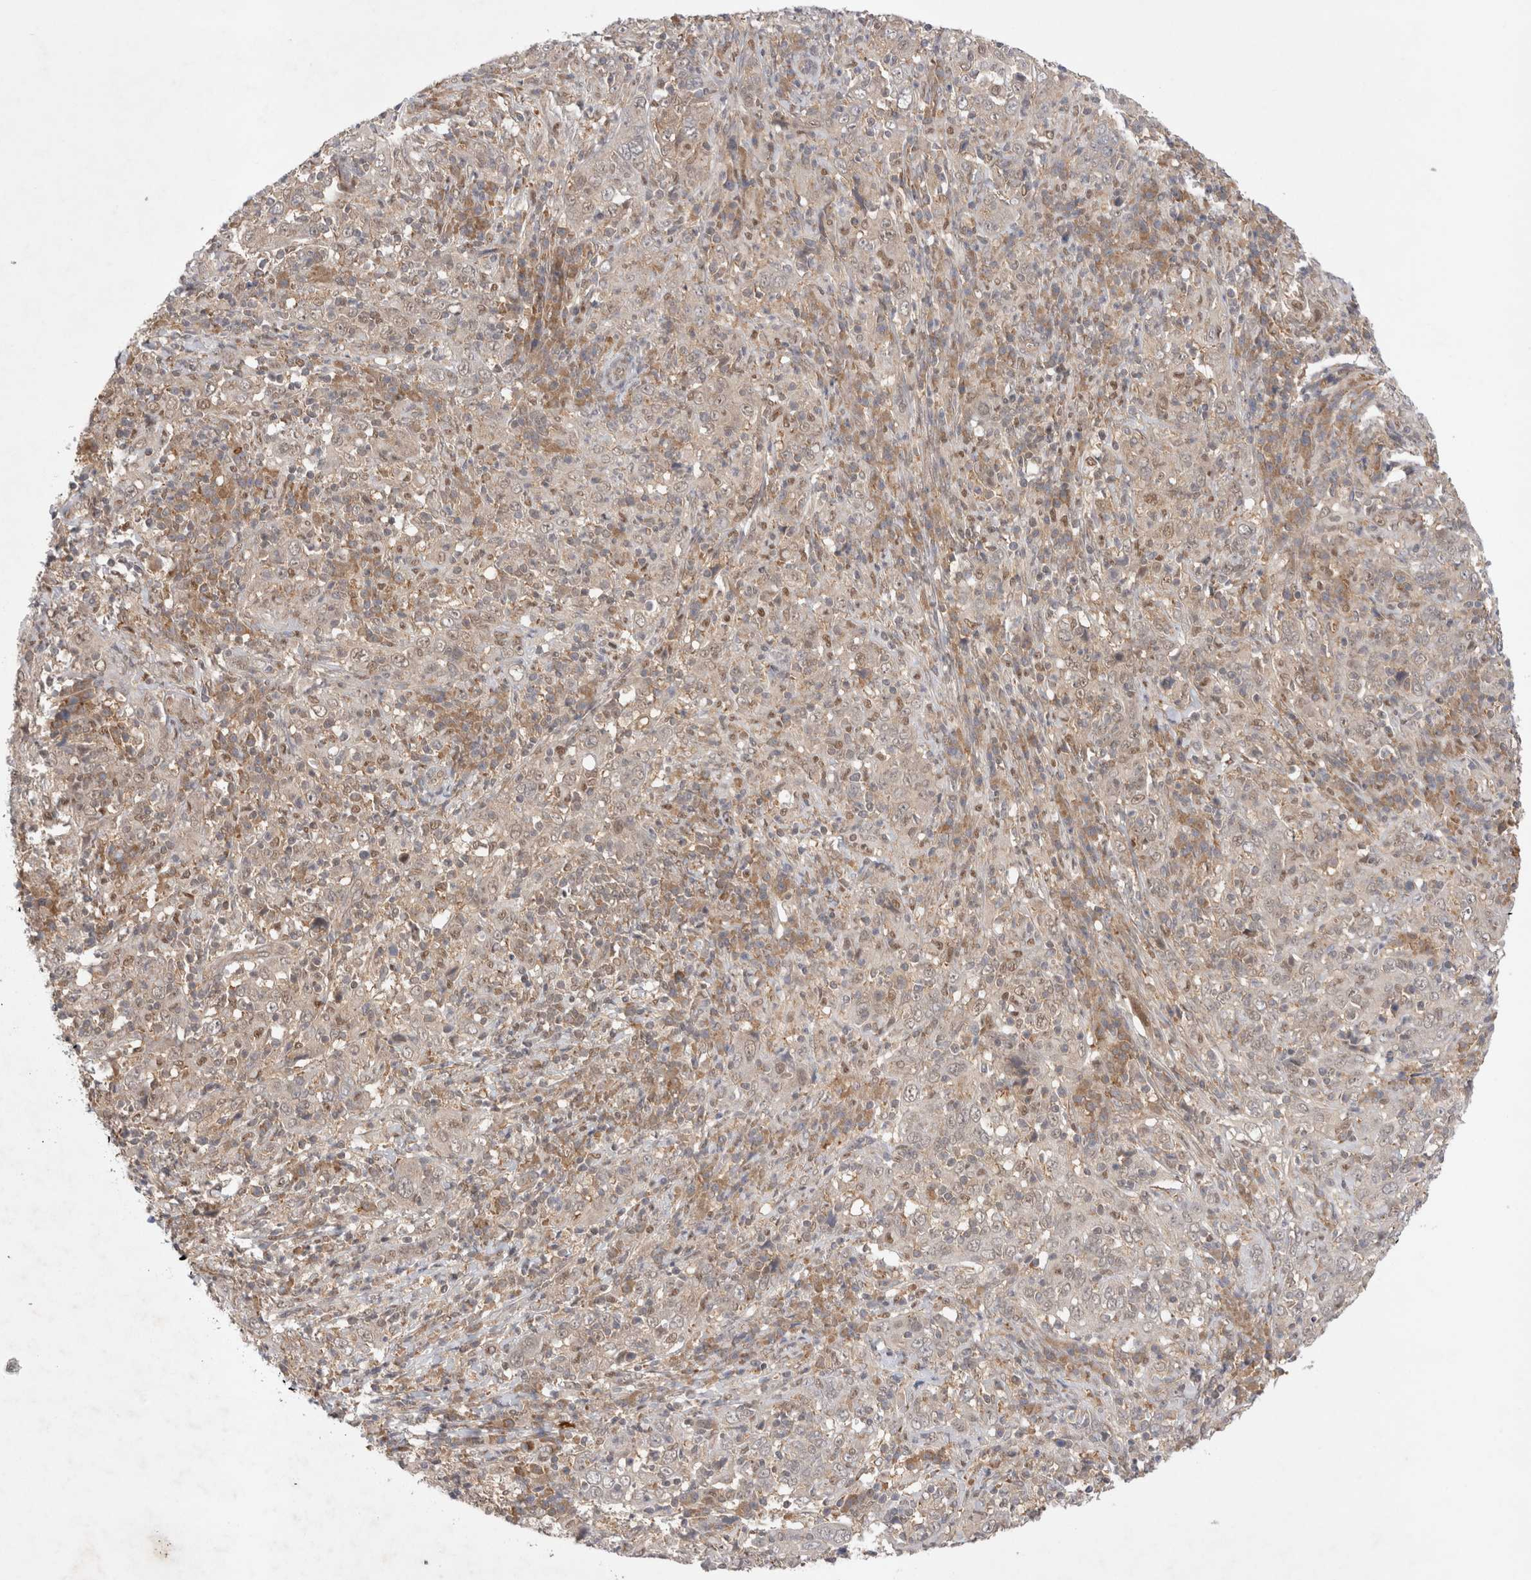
{"staining": {"intensity": "weak", "quantity": "<25%", "location": "cytoplasmic/membranous"}, "tissue": "cervical cancer", "cell_type": "Tumor cells", "image_type": "cancer", "snomed": [{"axis": "morphology", "description": "Squamous cell carcinoma, NOS"}, {"axis": "topography", "description": "Cervix"}], "caption": "This is an IHC micrograph of cervical squamous cell carcinoma. There is no expression in tumor cells.", "gene": "EIF3E", "patient": {"sex": "female", "age": 46}}